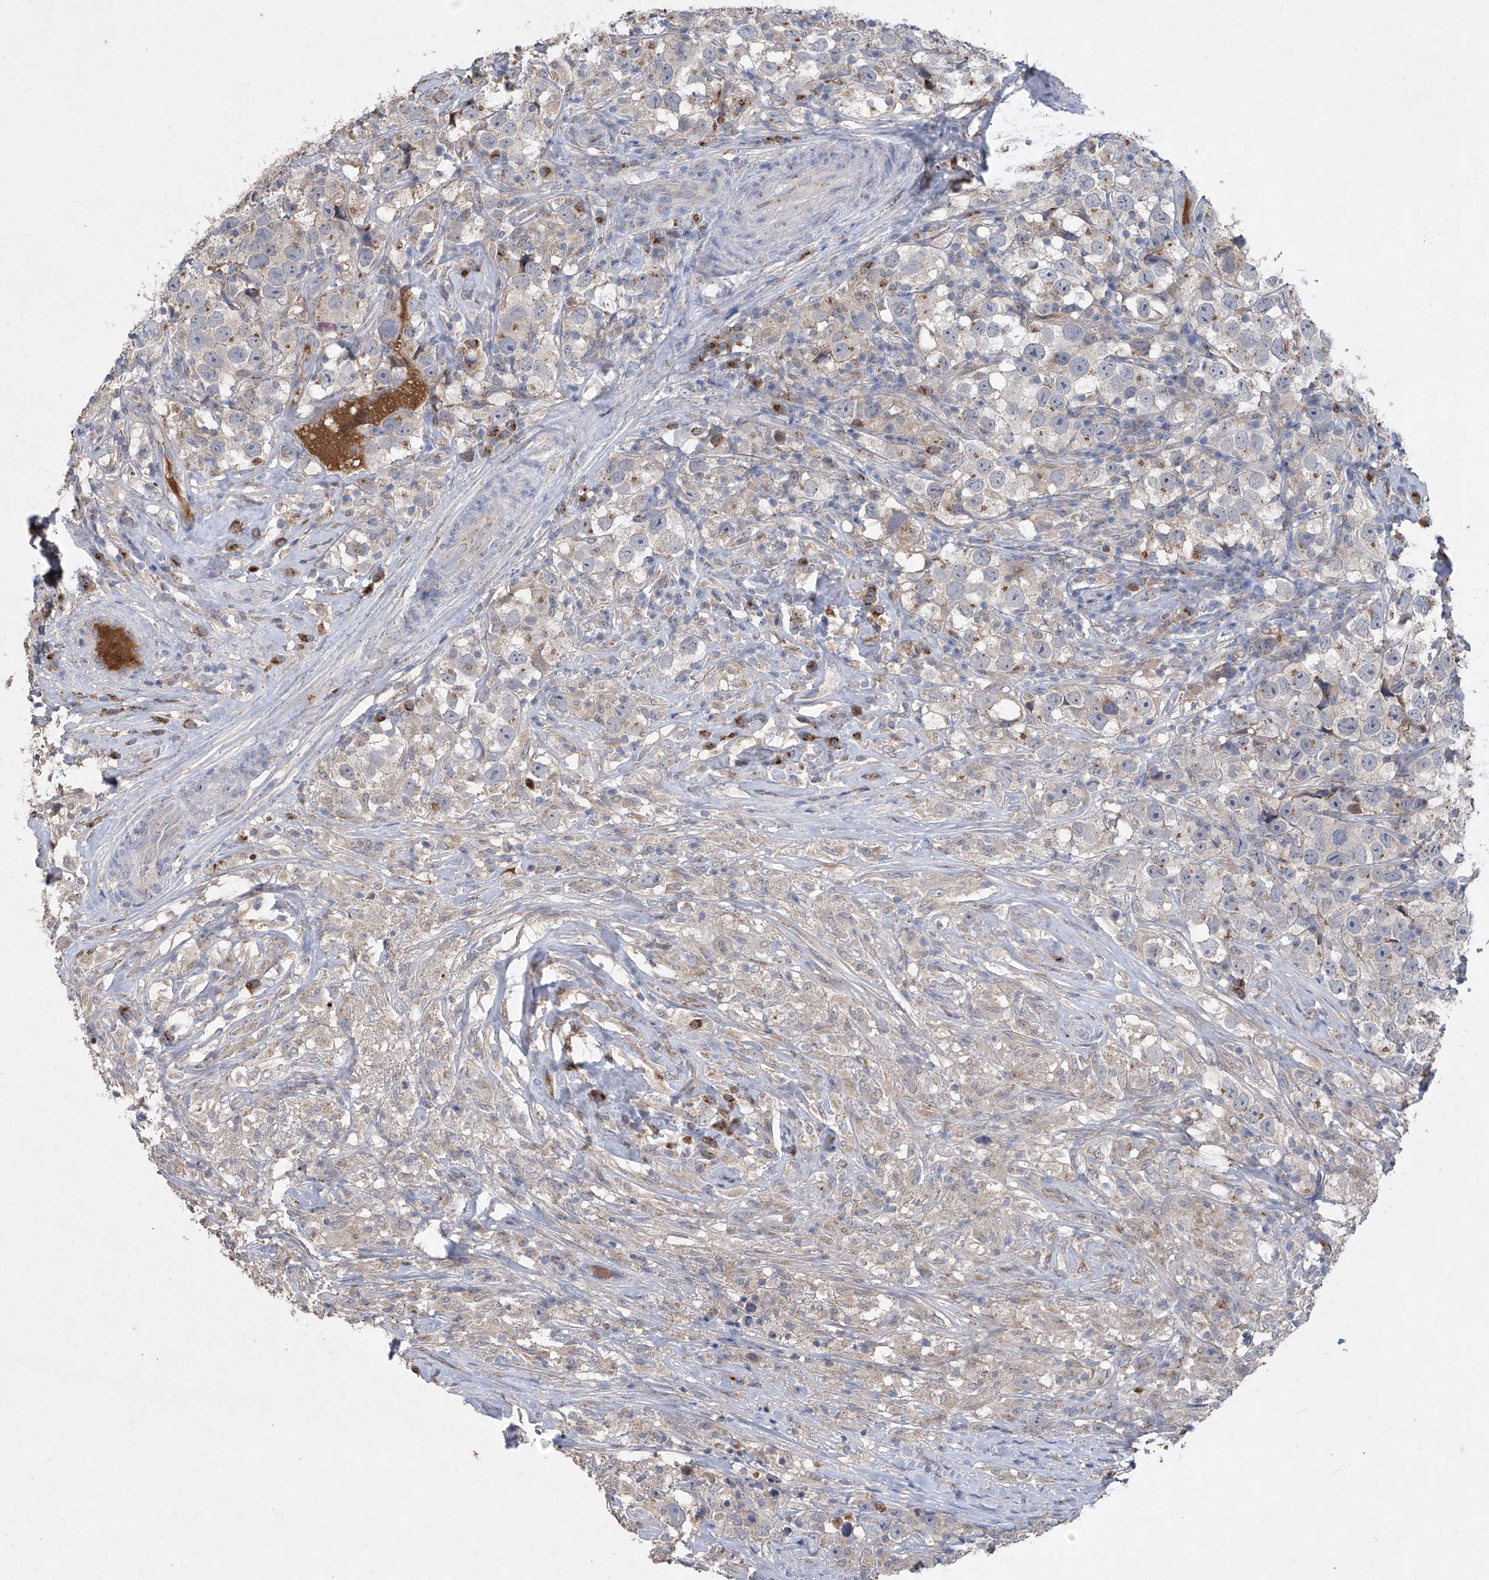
{"staining": {"intensity": "weak", "quantity": "25%-75%", "location": "cytoplasmic/membranous"}, "tissue": "testis cancer", "cell_type": "Tumor cells", "image_type": "cancer", "snomed": [{"axis": "morphology", "description": "Seminoma, NOS"}, {"axis": "topography", "description": "Testis"}], "caption": "IHC photomicrograph of neoplastic tissue: human testis seminoma stained using IHC reveals low levels of weak protein expression localized specifically in the cytoplasmic/membranous of tumor cells, appearing as a cytoplasmic/membranous brown color.", "gene": "PCSK5", "patient": {"sex": "male", "age": 49}}